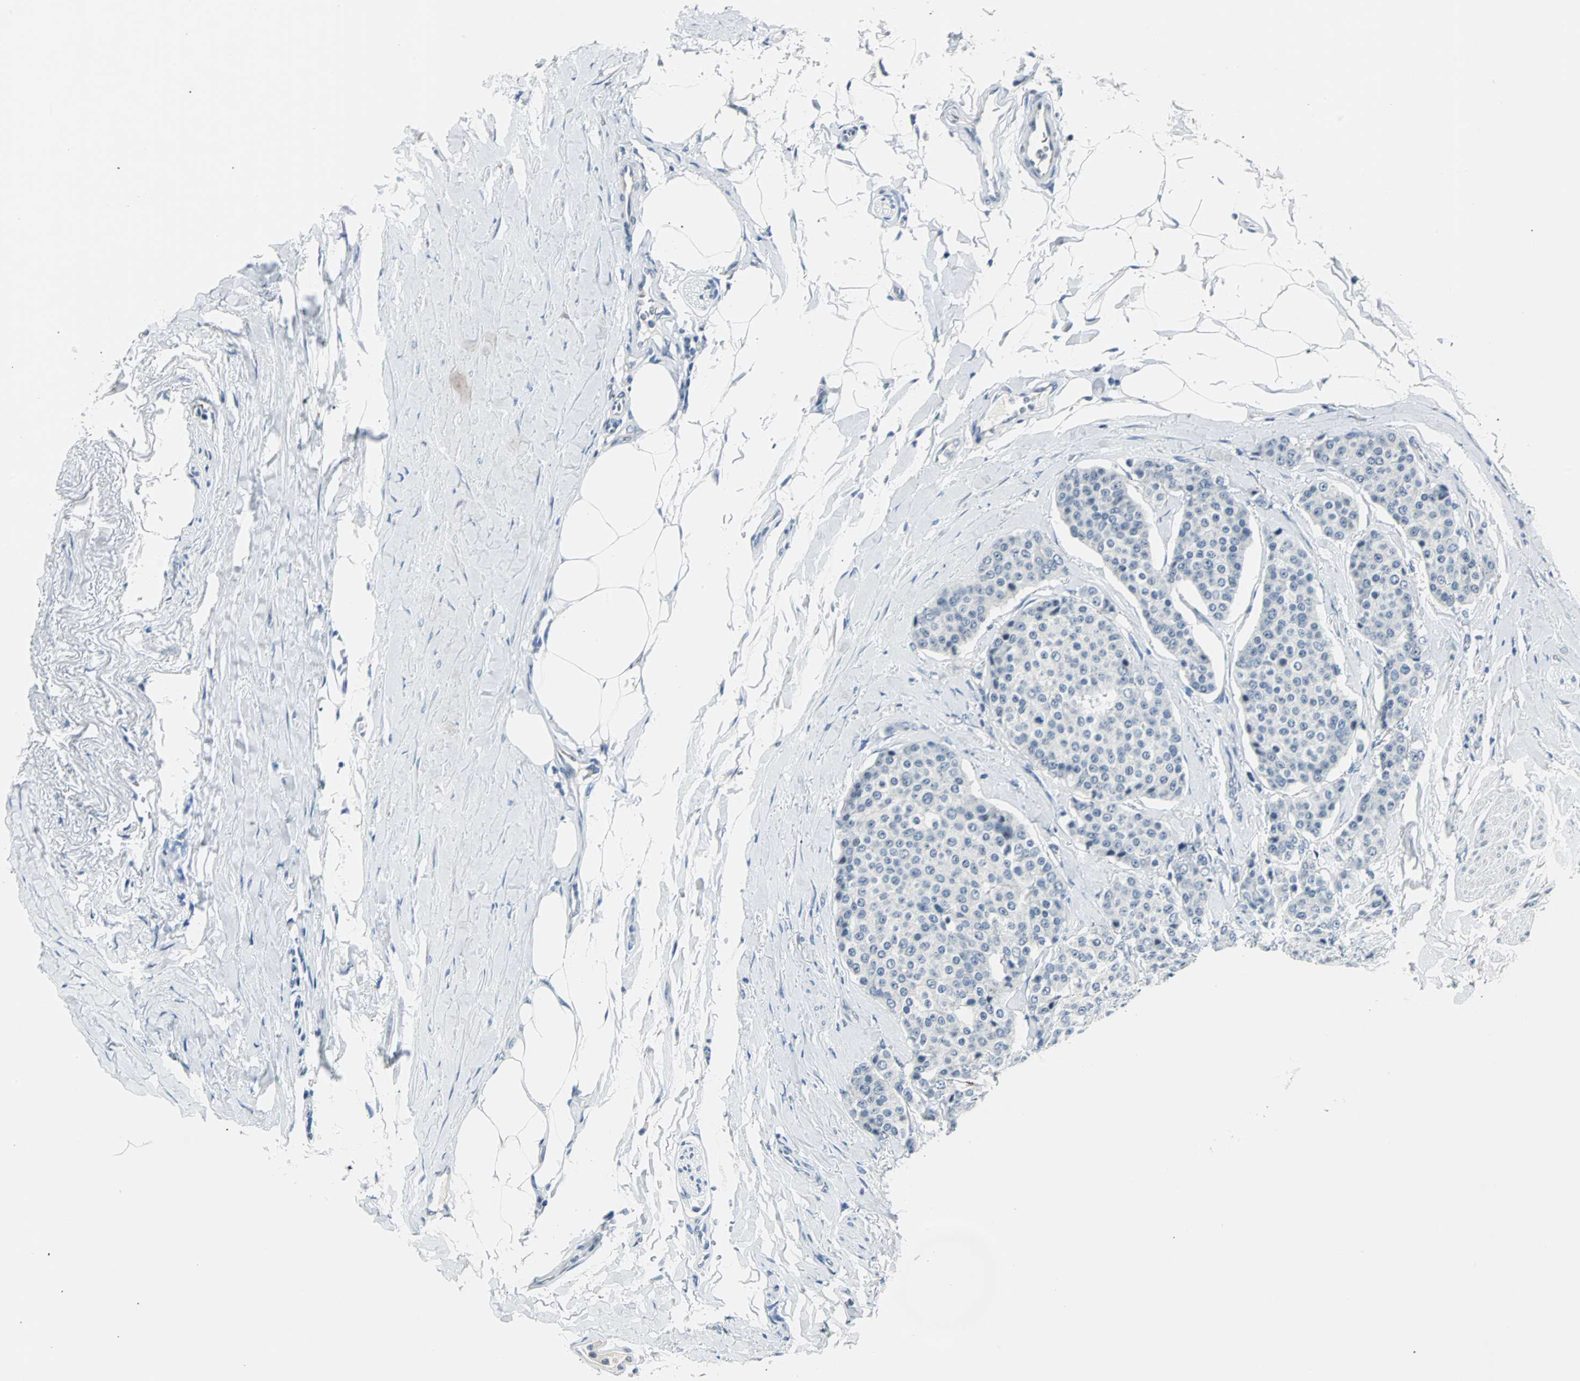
{"staining": {"intensity": "negative", "quantity": "none", "location": "none"}, "tissue": "carcinoid", "cell_type": "Tumor cells", "image_type": "cancer", "snomed": [{"axis": "morphology", "description": "Carcinoid, malignant, NOS"}, {"axis": "topography", "description": "Colon"}], "caption": "Immunohistochemistry of carcinoid (malignant) shows no positivity in tumor cells. (Stains: DAB (3,3'-diaminobenzidine) immunohistochemistry (IHC) with hematoxylin counter stain, Microscopy: brightfield microscopy at high magnification).", "gene": "SOX30", "patient": {"sex": "female", "age": 61}}